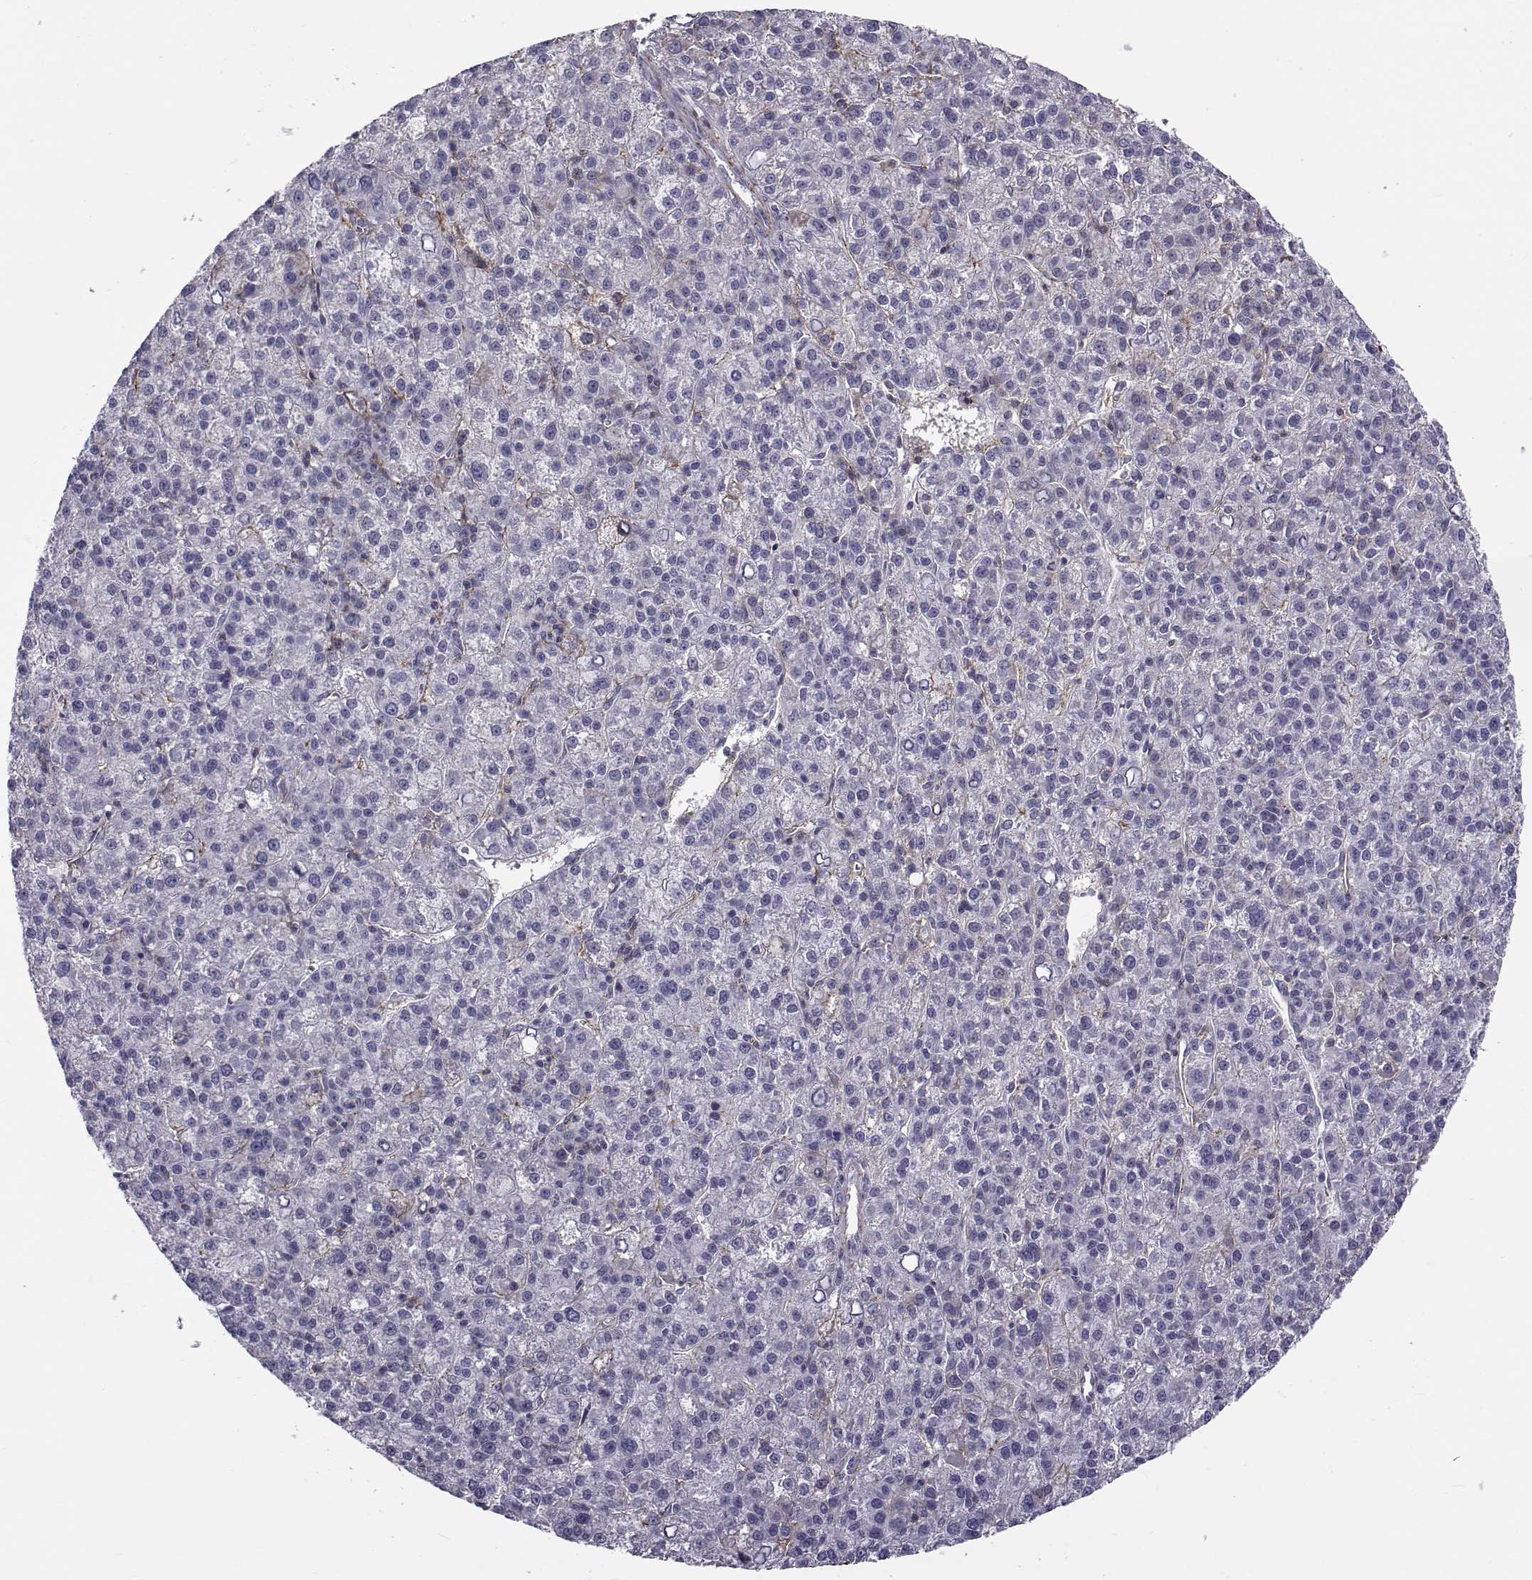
{"staining": {"intensity": "negative", "quantity": "none", "location": "none"}, "tissue": "liver cancer", "cell_type": "Tumor cells", "image_type": "cancer", "snomed": [{"axis": "morphology", "description": "Carcinoma, Hepatocellular, NOS"}, {"axis": "topography", "description": "Liver"}], "caption": "Human hepatocellular carcinoma (liver) stained for a protein using immunohistochemistry shows no staining in tumor cells.", "gene": "LRRC27", "patient": {"sex": "female", "age": 60}}